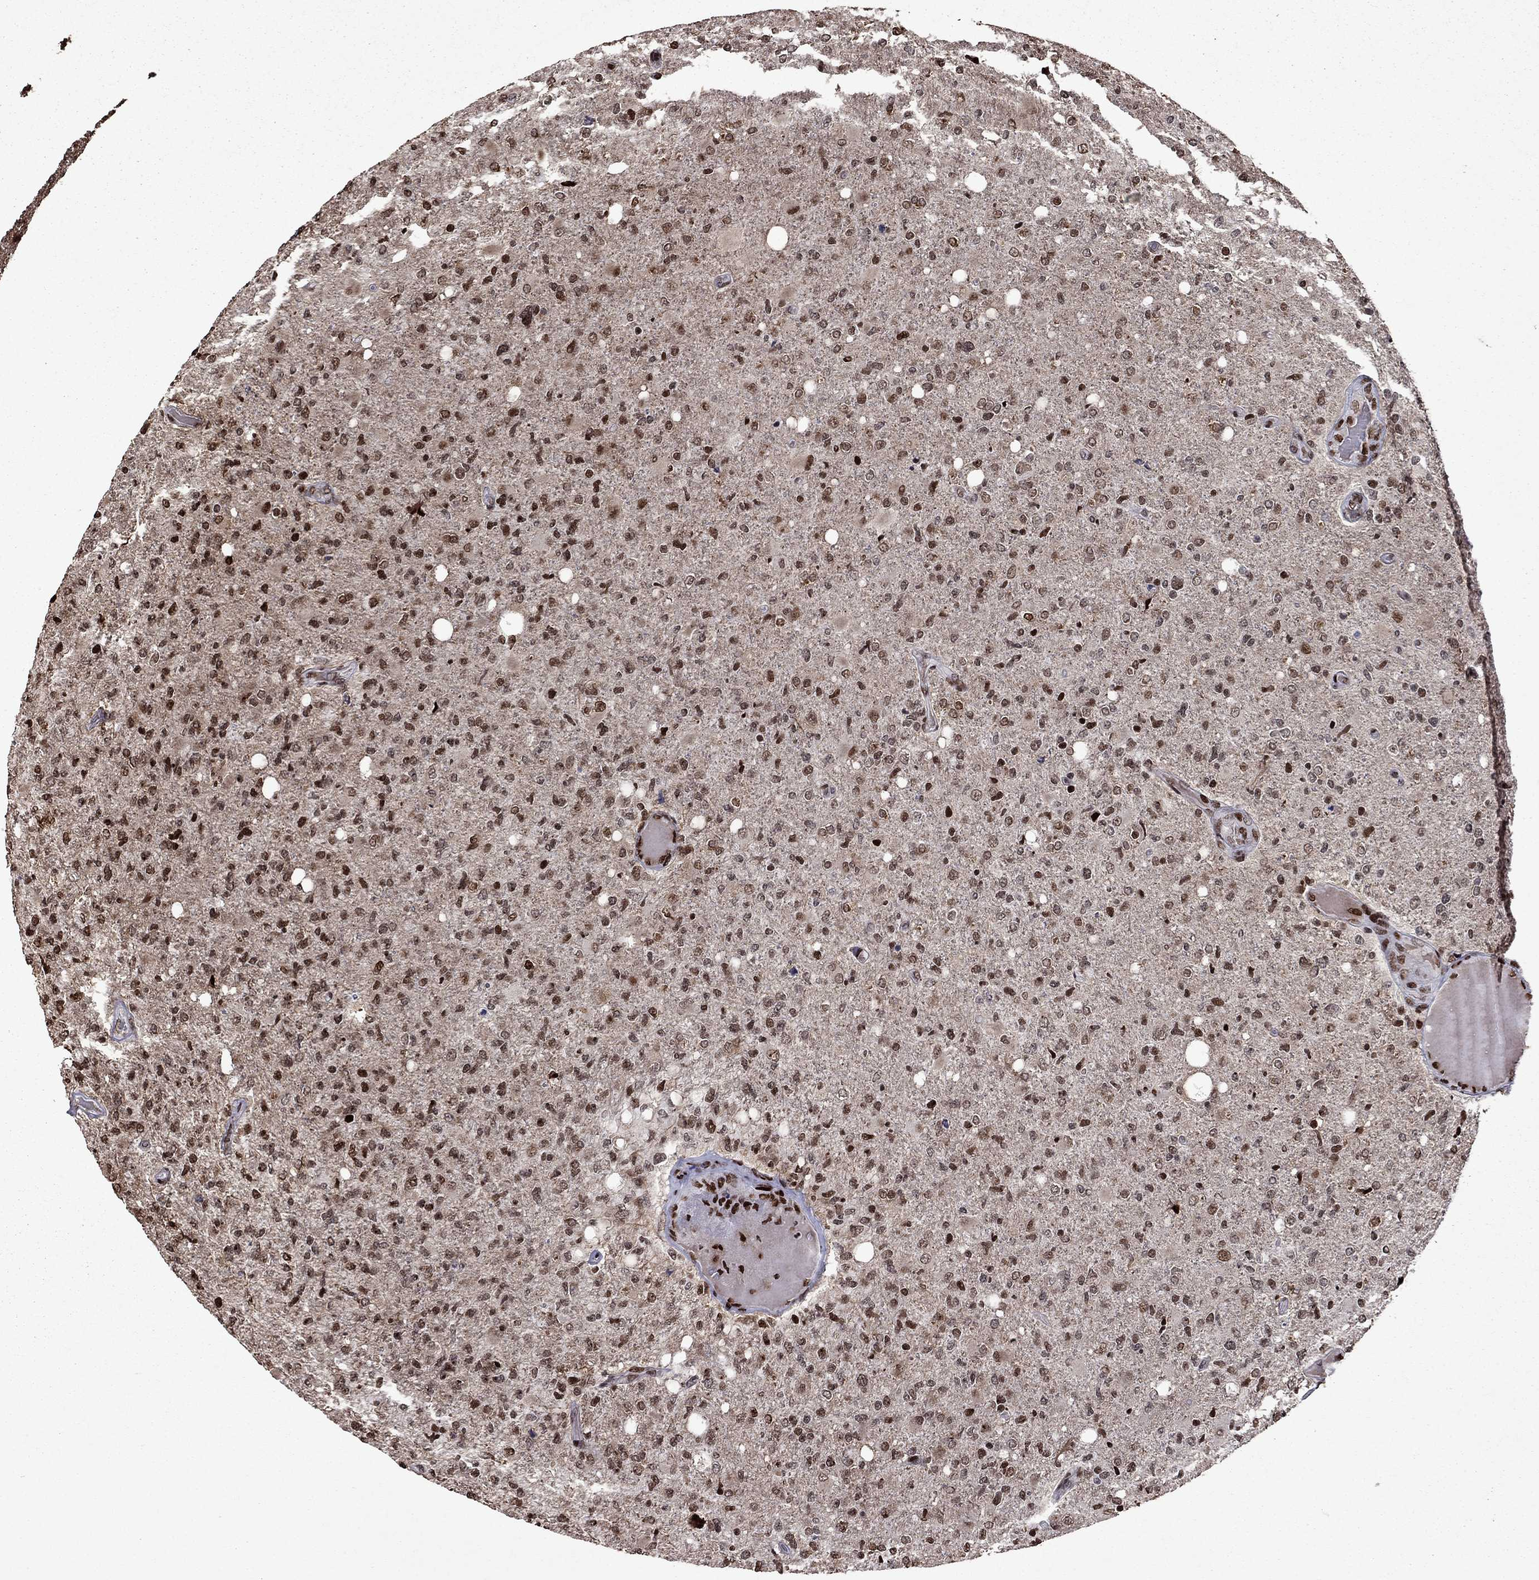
{"staining": {"intensity": "strong", "quantity": "25%-75%", "location": "nuclear"}, "tissue": "glioma", "cell_type": "Tumor cells", "image_type": "cancer", "snomed": [{"axis": "morphology", "description": "Glioma, malignant, High grade"}, {"axis": "topography", "description": "Cerebral cortex"}], "caption": "Immunohistochemical staining of human glioma shows strong nuclear protein expression in about 25%-75% of tumor cells.", "gene": "LIMK1", "patient": {"sex": "male", "age": 70}}